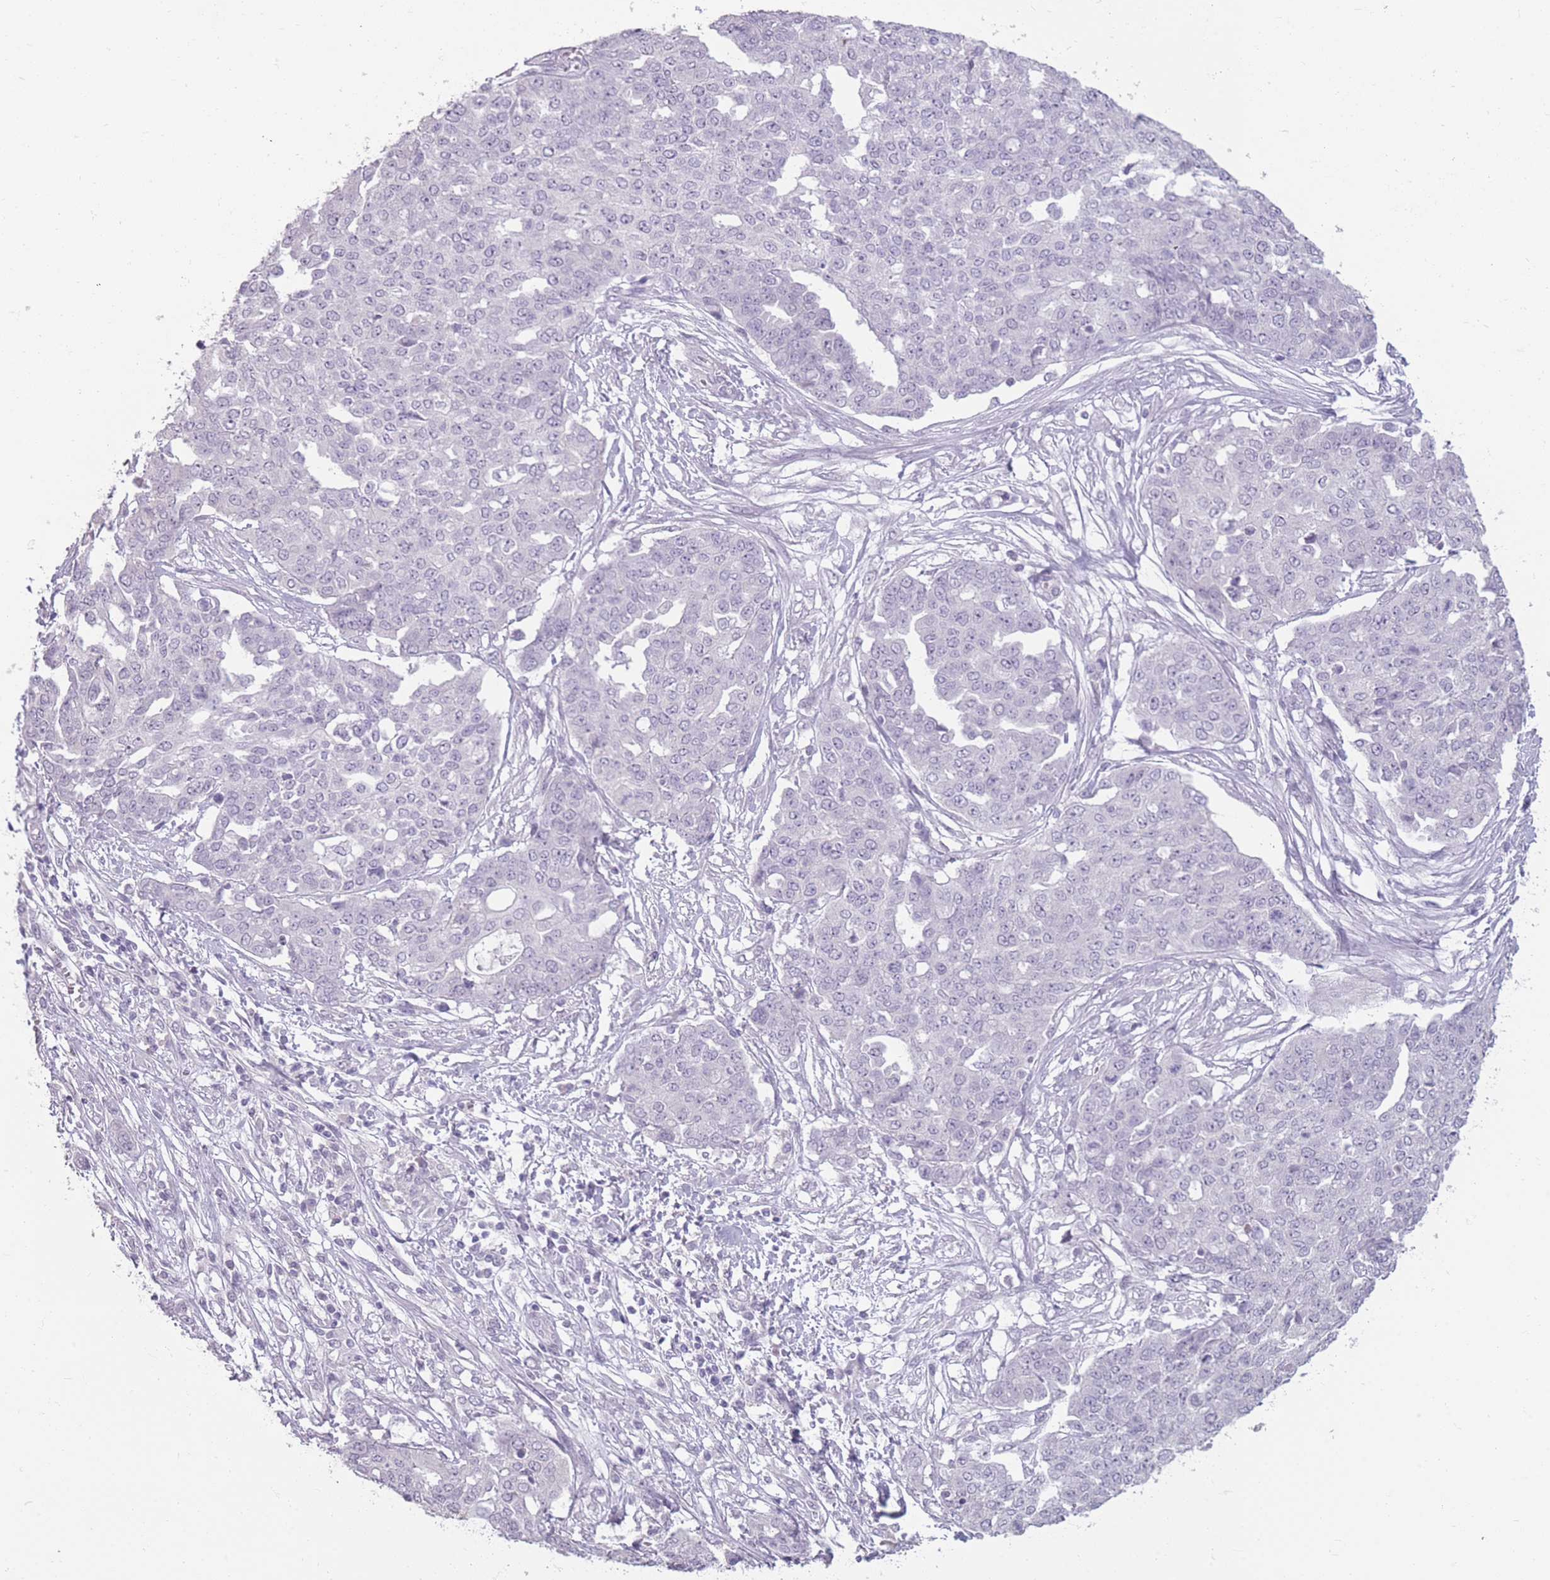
{"staining": {"intensity": "negative", "quantity": "none", "location": "none"}, "tissue": "ovarian cancer", "cell_type": "Tumor cells", "image_type": "cancer", "snomed": [{"axis": "morphology", "description": "Cystadenocarcinoma, serous, NOS"}, {"axis": "topography", "description": "Soft tissue"}, {"axis": "topography", "description": "Ovary"}], "caption": "An image of ovarian cancer (serous cystadenocarcinoma) stained for a protein reveals no brown staining in tumor cells. The staining is performed using DAB (3,3'-diaminobenzidine) brown chromogen with nuclei counter-stained in using hematoxylin.", "gene": "ZBTB24", "patient": {"sex": "female", "age": 57}}